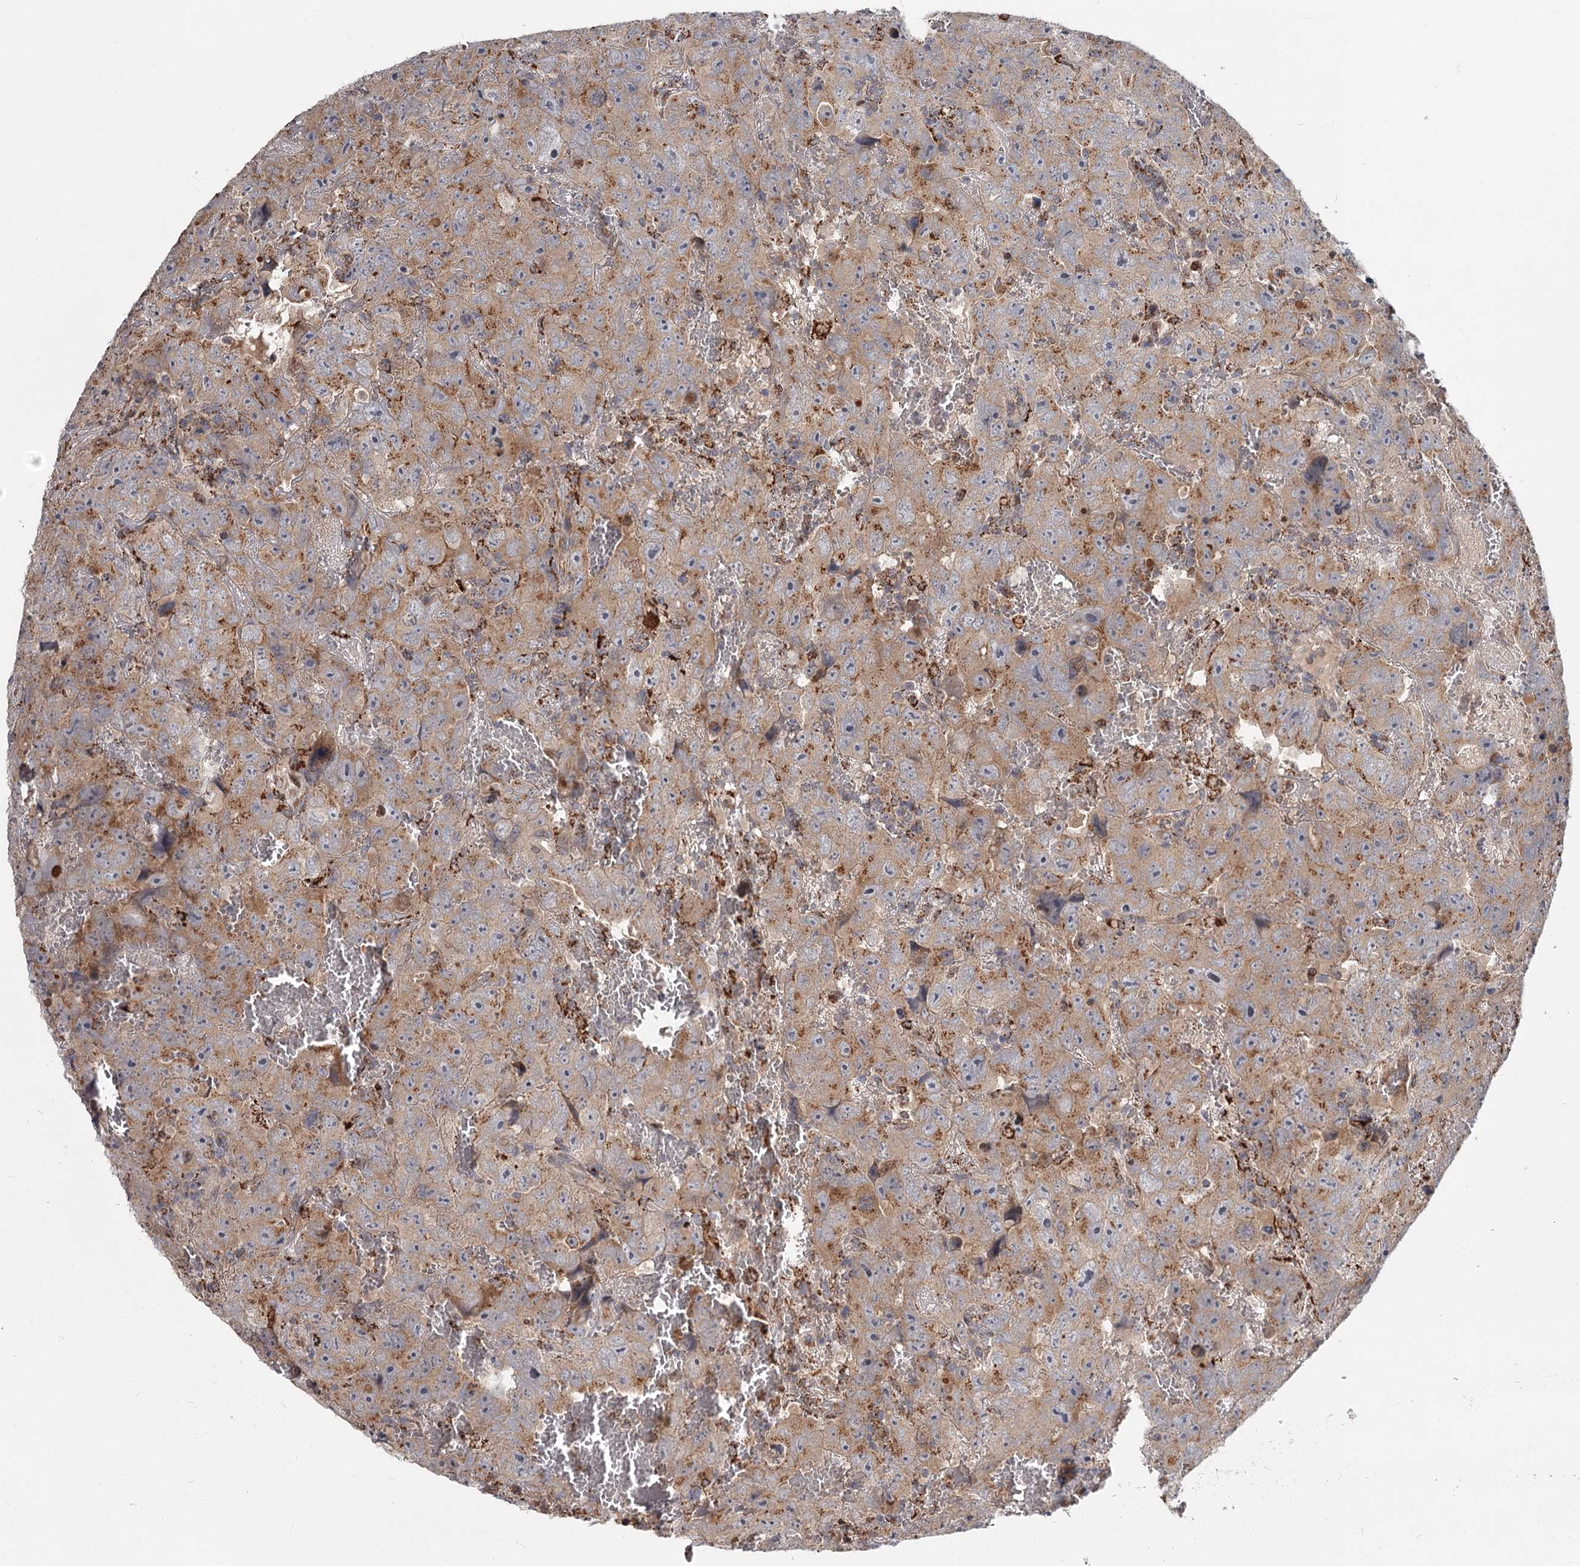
{"staining": {"intensity": "moderate", "quantity": "25%-75%", "location": "cytoplasmic/membranous"}, "tissue": "testis cancer", "cell_type": "Tumor cells", "image_type": "cancer", "snomed": [{"axis": "morphology", "description": "Carcinoma, Embryonal, NOS"}, {"axis": "topography", "description": "Testis"}], "caption": "Immunohistochemistry of testis cancer (embryonal carcinoma) exhibits medium levels of moderate cytoplasmic/membranous expression in about 25%-75% of tumor cells.", "gene": "CDC123", "patient": {"sex": "male", "age": 45}}